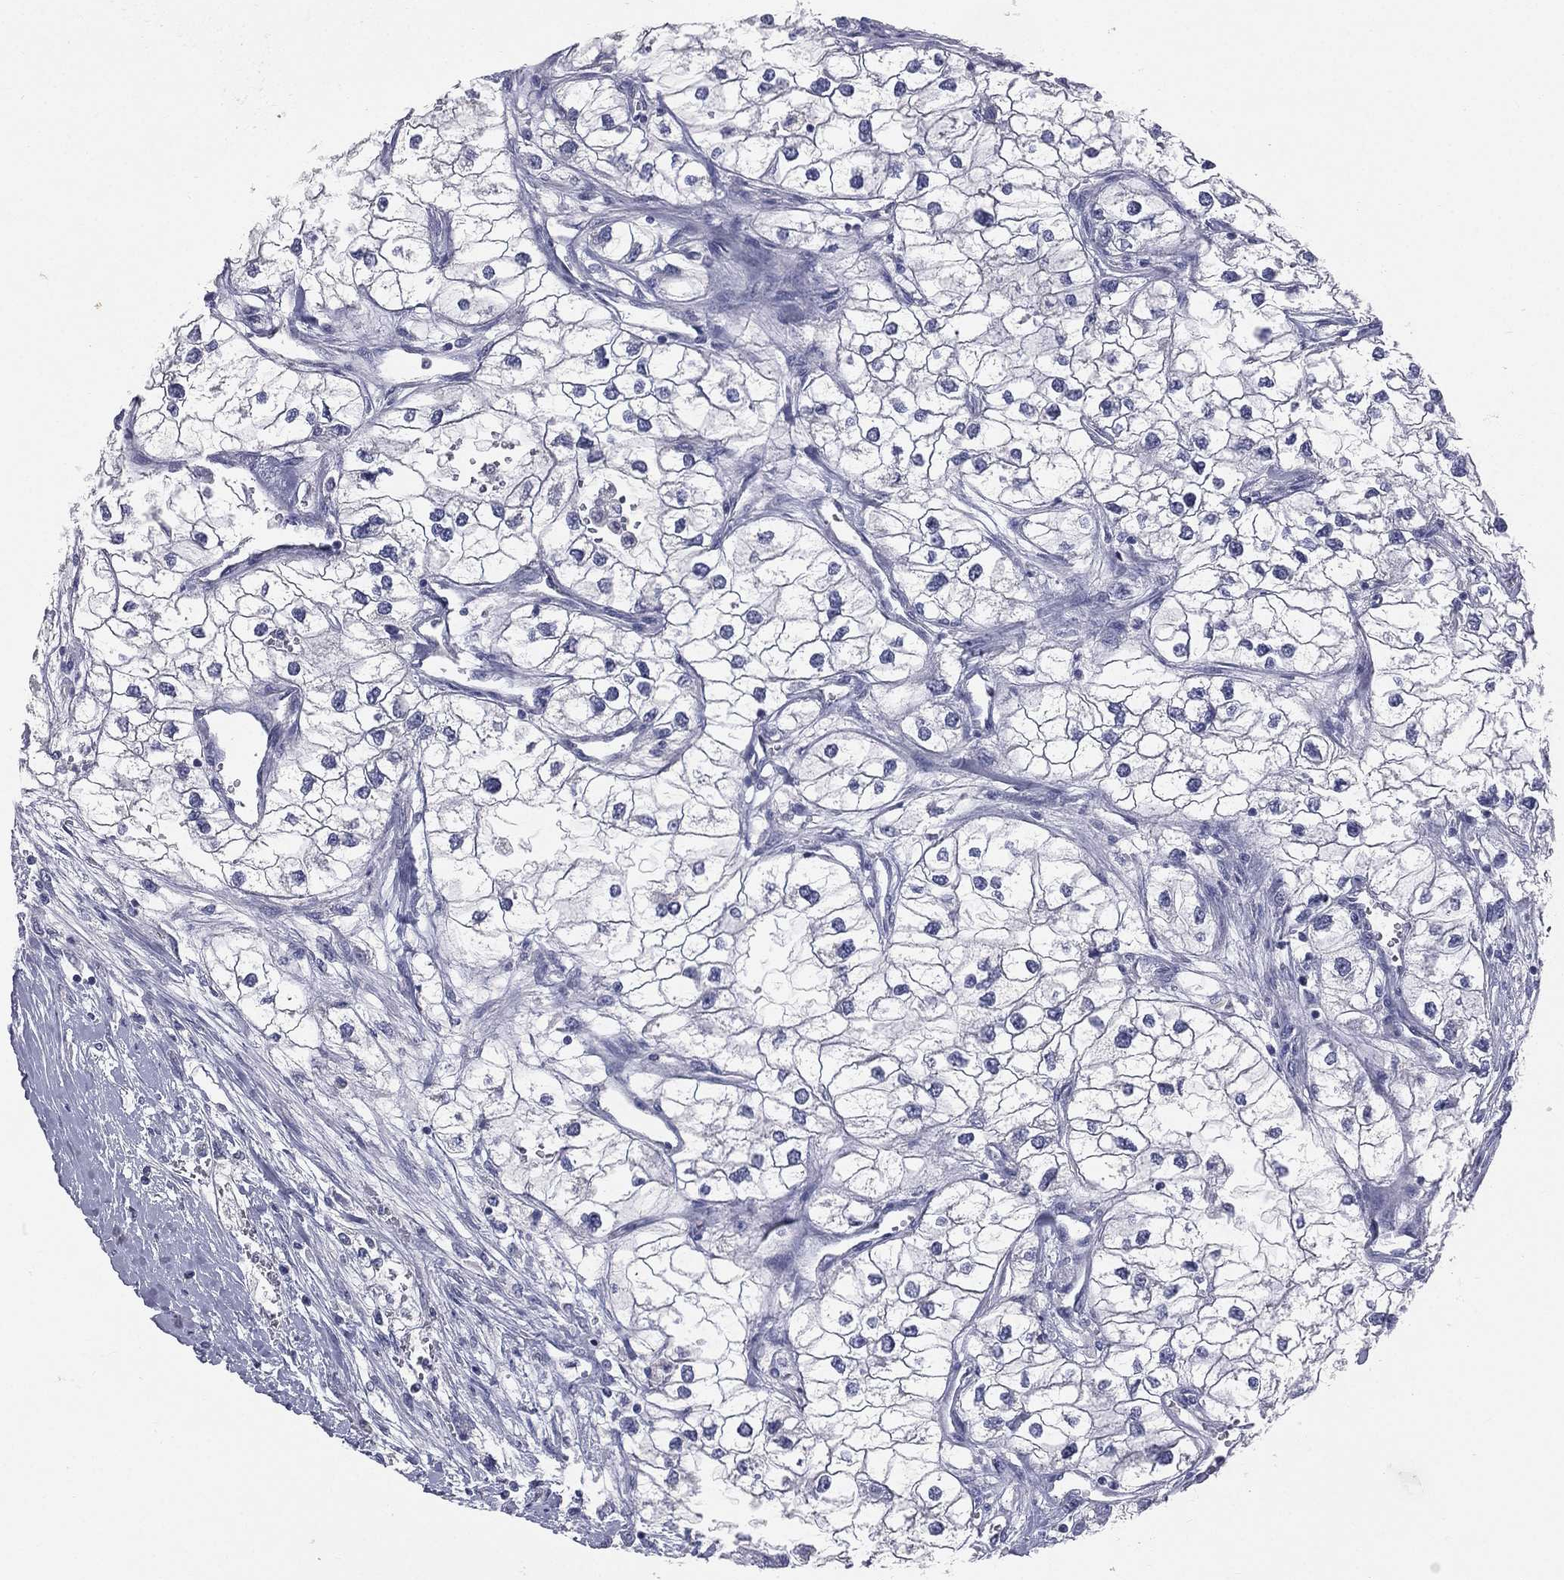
{"staining": {"intensity": "negative", "quantity": "none", "location": "none"}, "tissue": "renal cancer", "cell_type": "Tumor cells", "image_type": "cancer", "snomed": [{"axis": "morphology", "description": "Adenocarcinoma, NOS"}, {"axis": "topography", "description": "Kidney"}], "caption": "DAB (3,3'-diaminobenzidine) immunohistochemical staining of human renal adenocarcinoma demonstrates no significant staining in tumor cells.", "gene": "STK31", "patient": {"sex": "male", "age": 59}}